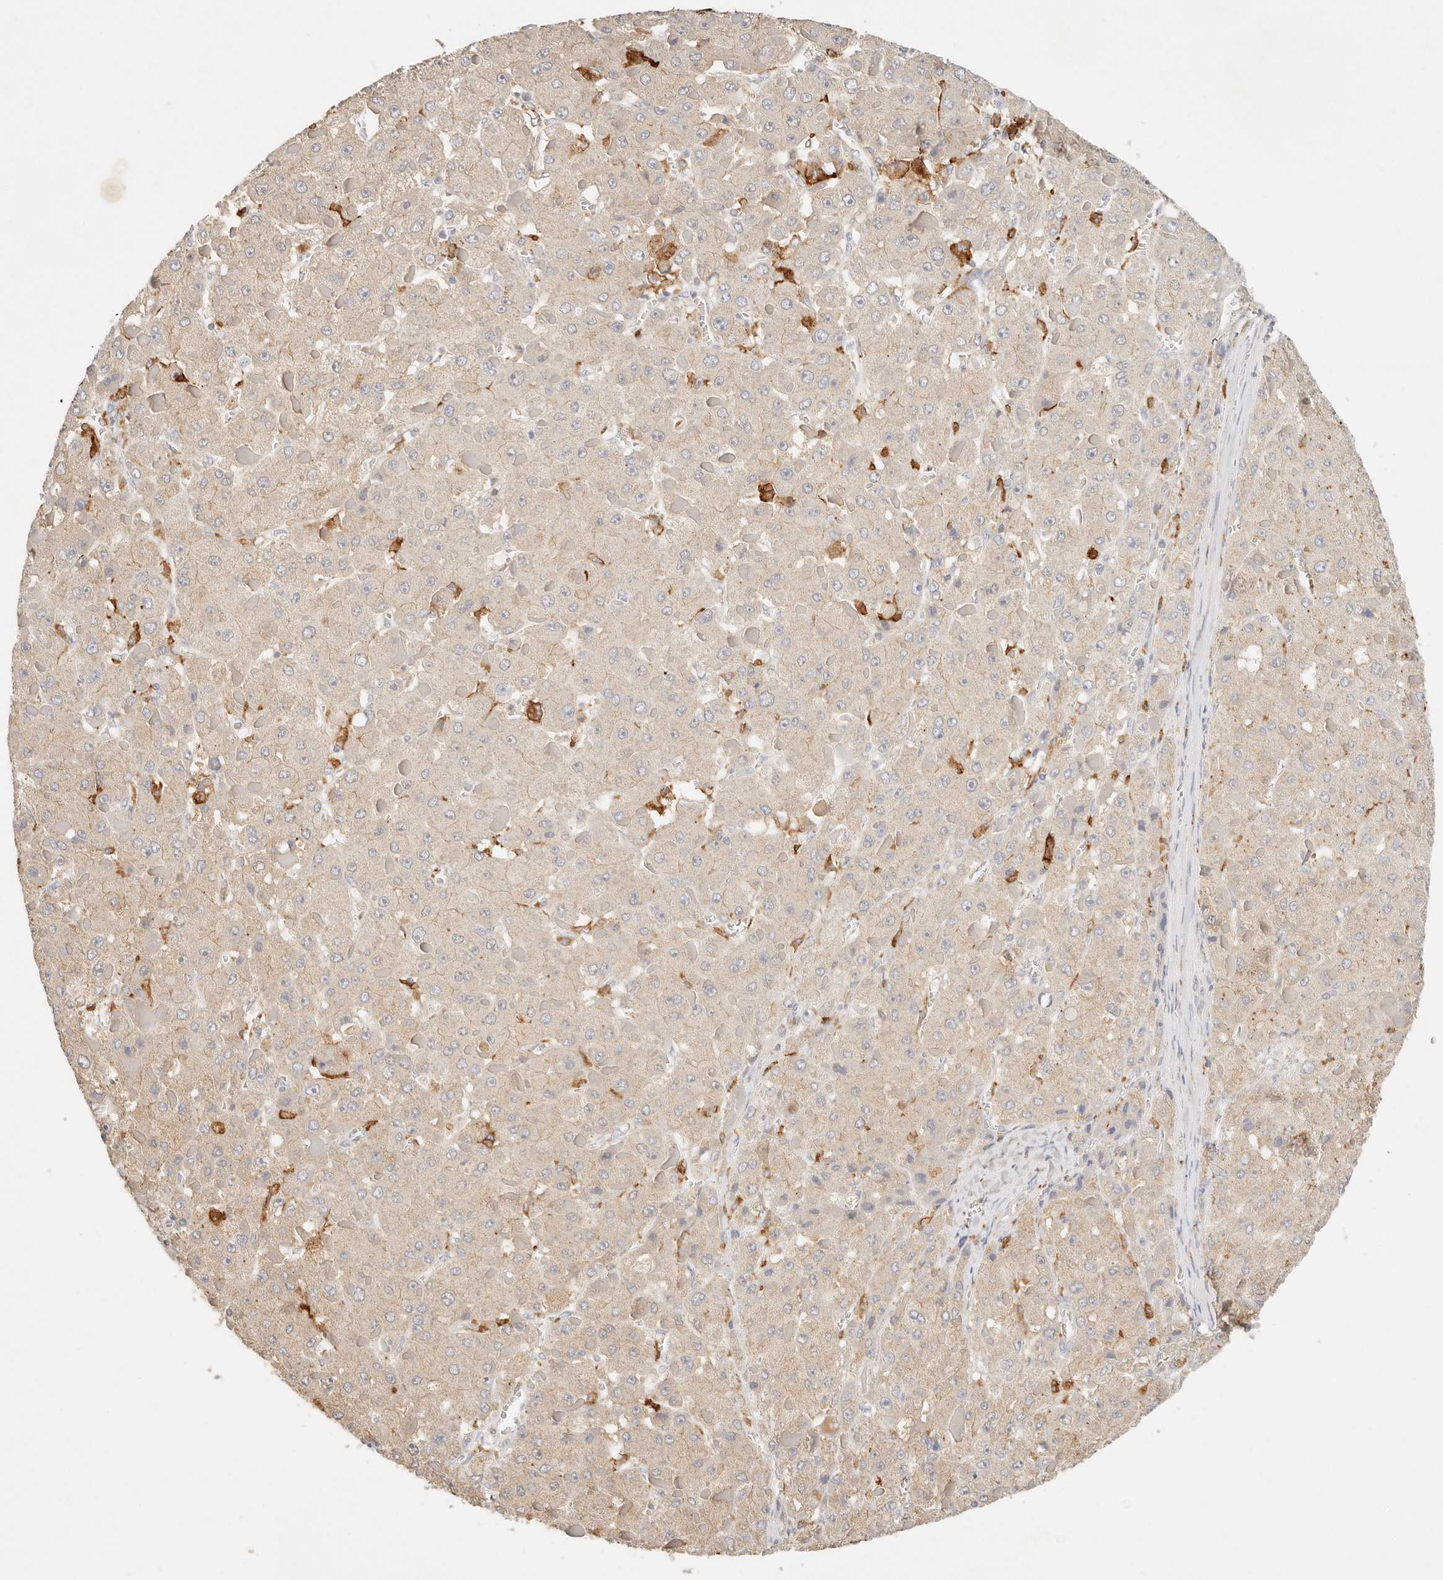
{"staining": {"intensity": "weak", "quantity": "25%-75%", "location": "cytoplasmic/membranous"}, "tissue": "liver cancer", "cell_type": "Tumor cells", "image_type": "cancer", "snomed": [{"axis": "morphology", "description": "Carcinoma, Hepatocellular, NOS"}, {"axis": "topography", "description": "Liver"}], "caption": "This micrograph reveals IHC staining of human liver cancer, with low weak cytoplasmic/membranous staining in approximately 25%-75% of tumor cells.", "gene": "HK2", "patient": {"sex": "female", "age": 73}}